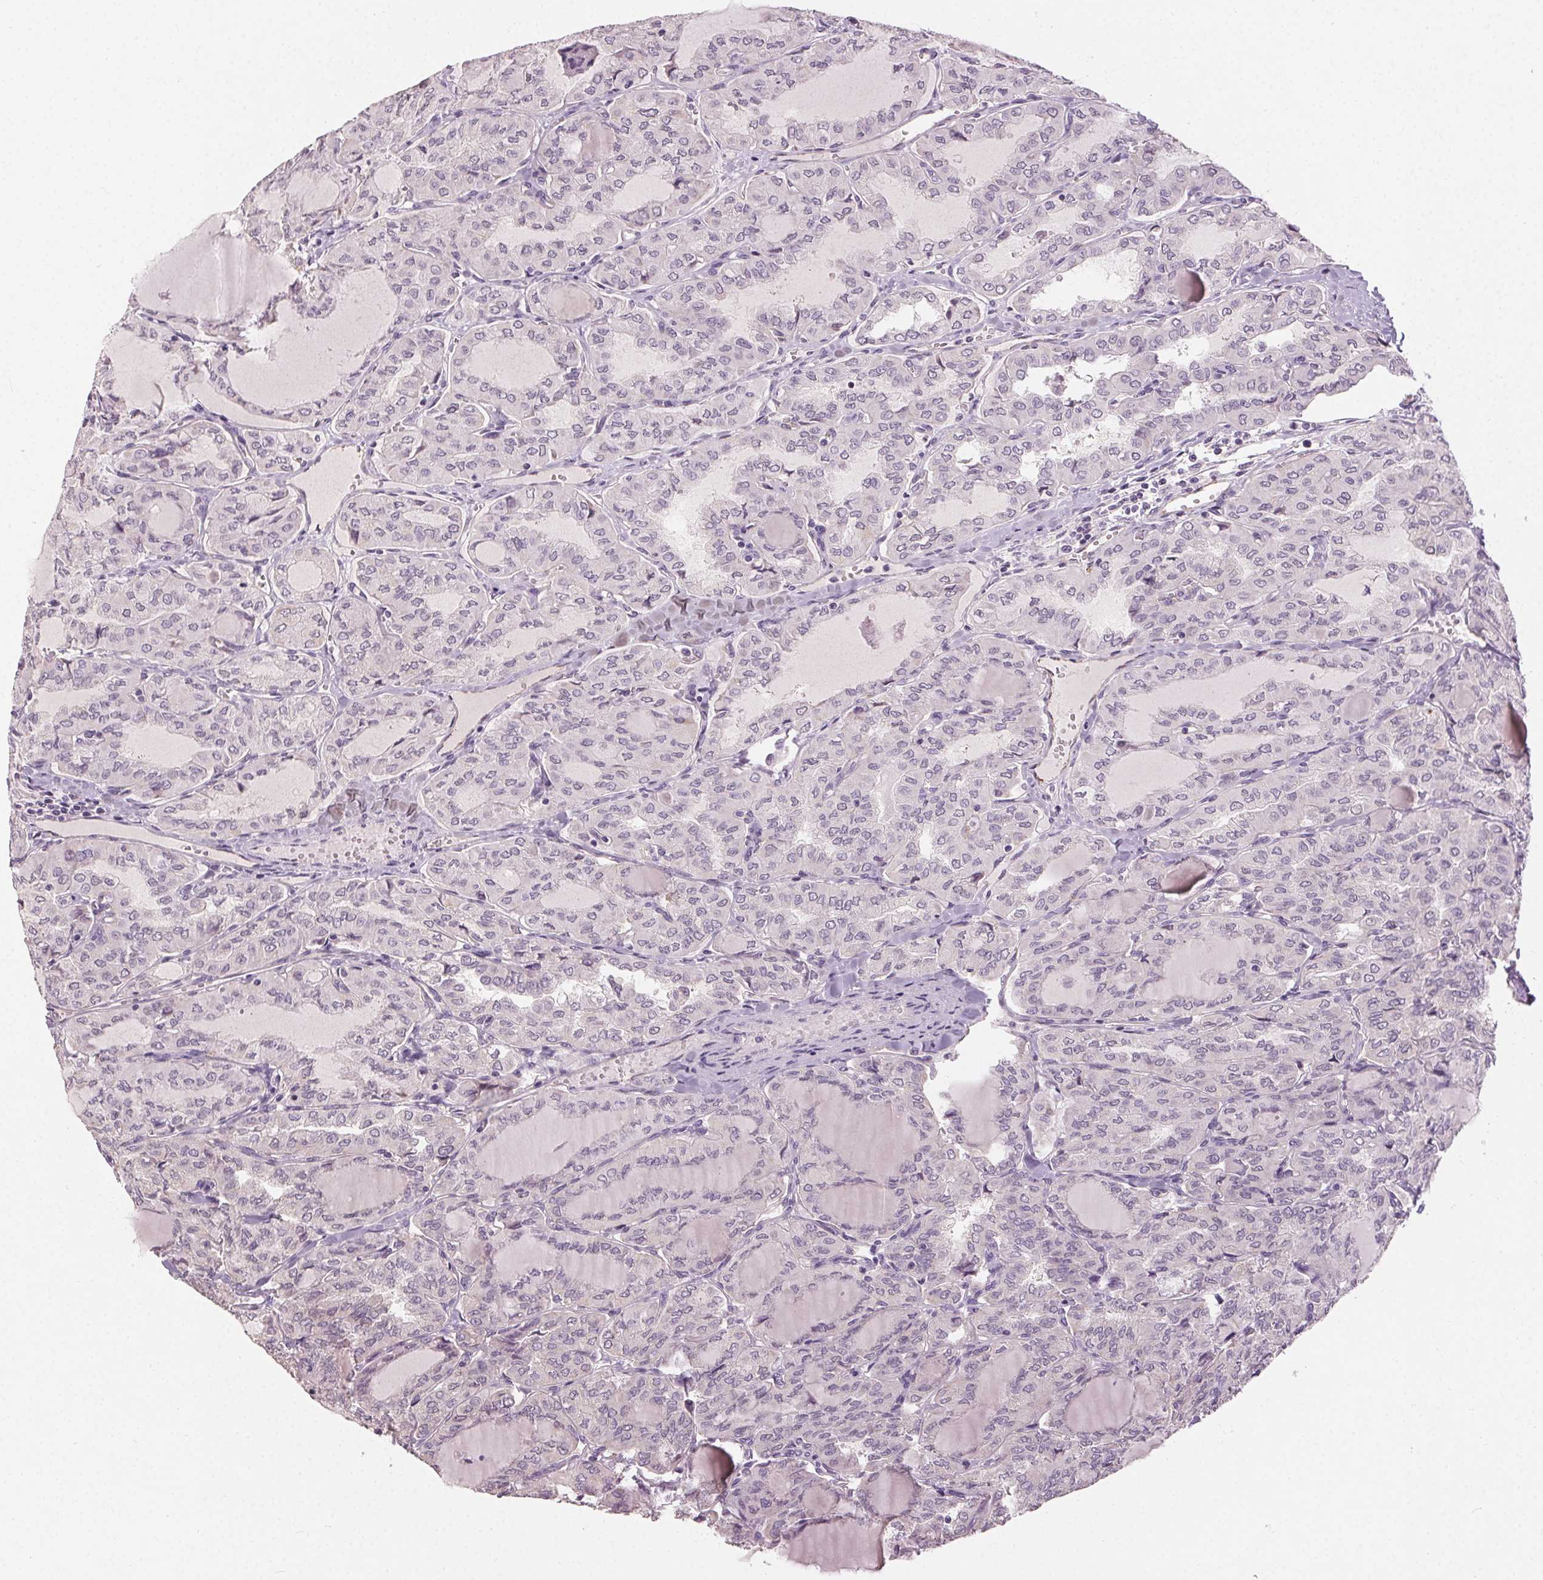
{"staining": {"intensity": "negative", "quantity": "none", "location": "none"}, "tissue": "thyroid cancer", "cell_type": "Tumor cells", "image_type": "cancer", "snomed": [{"axis": "morphology", "description": "Papillary adenocarcinoma, NOS"}, {"axis": "topography", "description": "Thyroid gland"}], "caption": "Tumor cells are negative for protein expression in human thyroid cancer (papillary adenocarcinoma).", "gene": "CLTRN", "patient": {"sex": "male", "age": 20}}